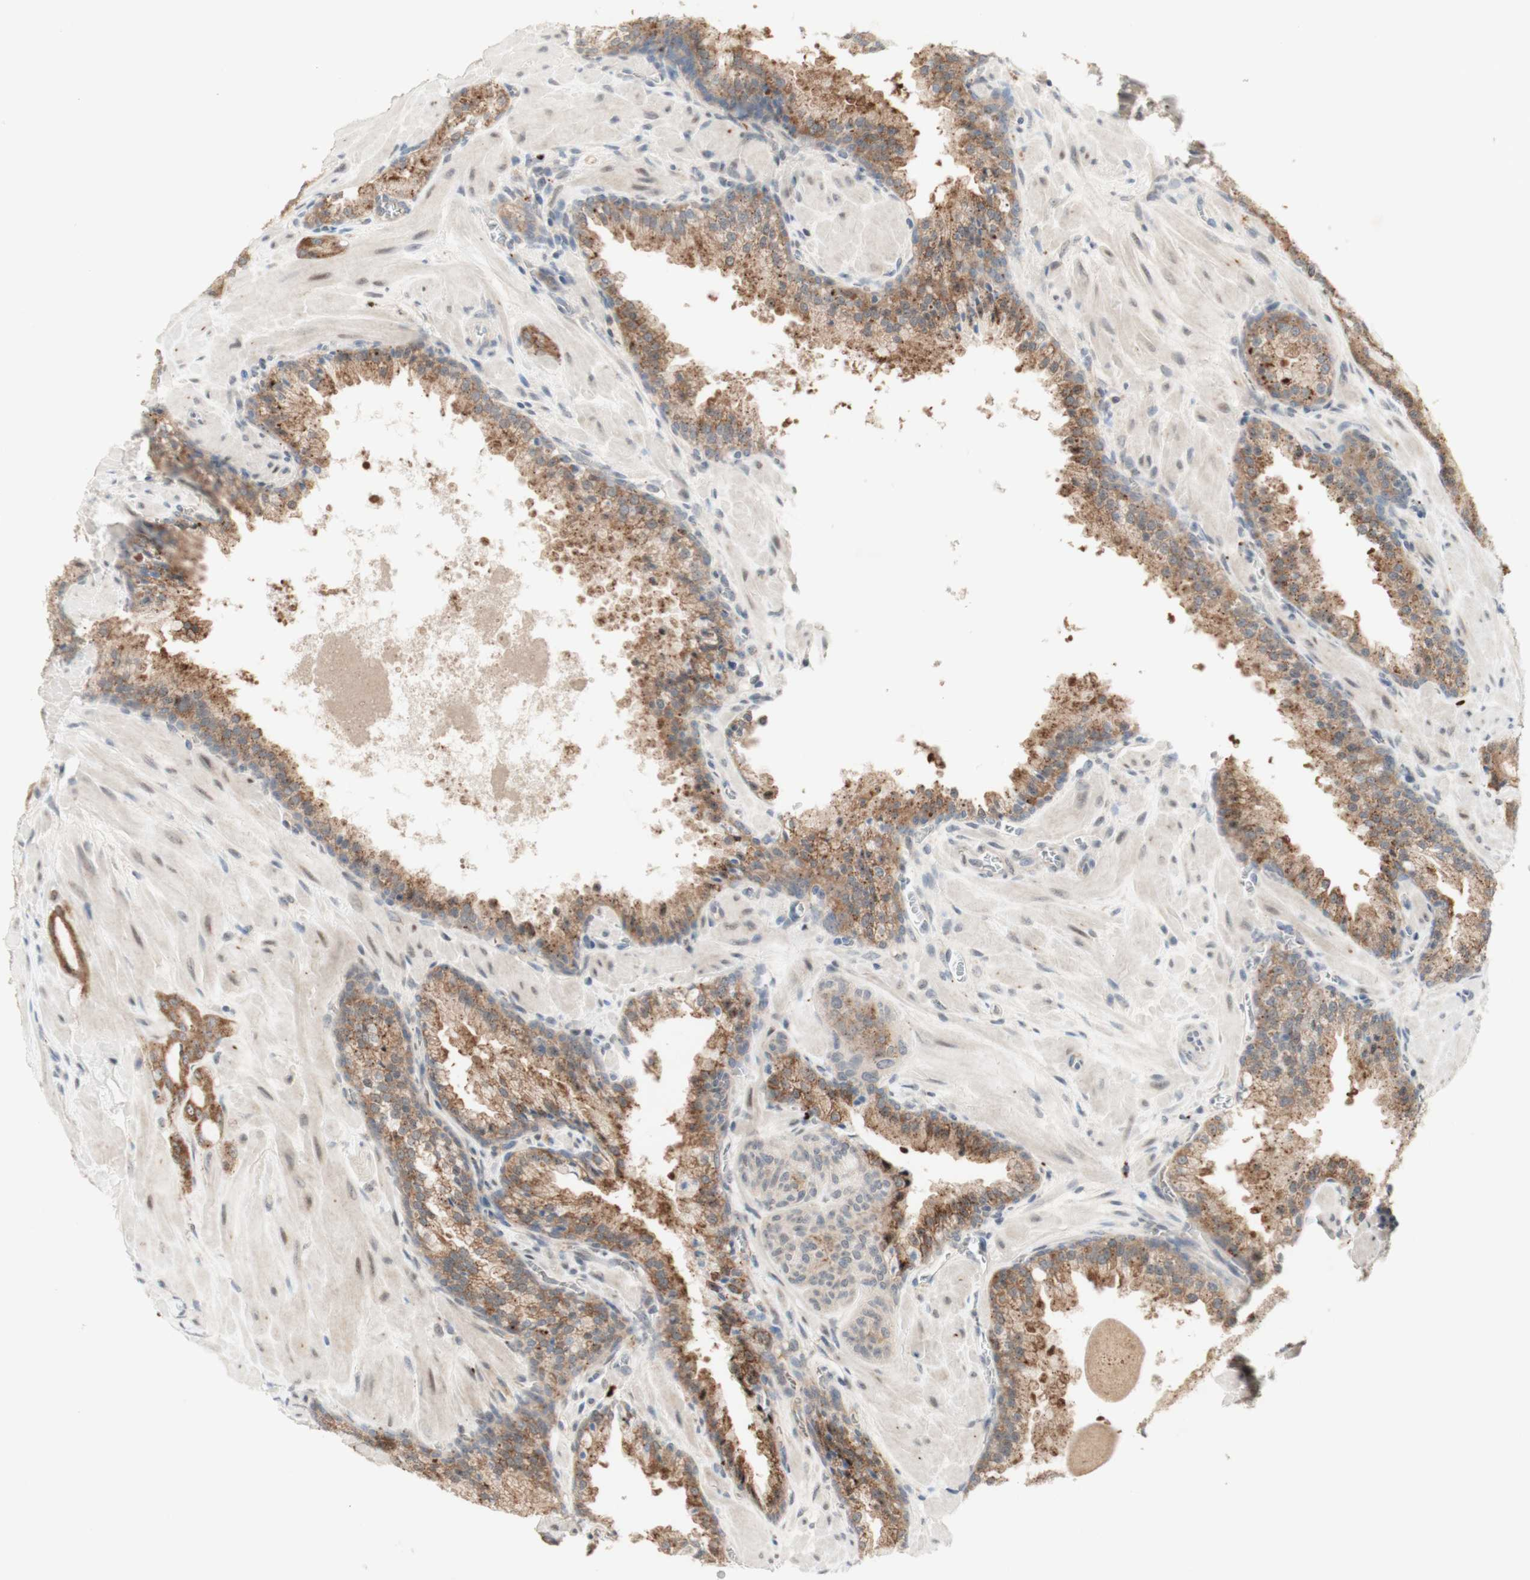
{"staining": {"intensity": "moderate", "quantity": ">75%", "location": "cytoplasmic/membranous"}, "tissue": "prostate cancer", "cell_type": "Tumor cells", "image_type": "cancer", "snomed": [{"axis": "morphology", "description": "Adenocarcinoma, Low grade"}, {"axis": "topography", "description": "Prostate"}], "caption": "Protein staining demonstrates moderate cytoplasmic/membranous expression in approximately >75% of tumor cells in prostate cancer (low-grade adenocarcinoma). The protein is stained brown, and the nuclei are stained in blue (DAB IHC with brightfield microscopy, high magnification).", "gene": "CYLD", "patient": {"sex": "male", "age": 63}}